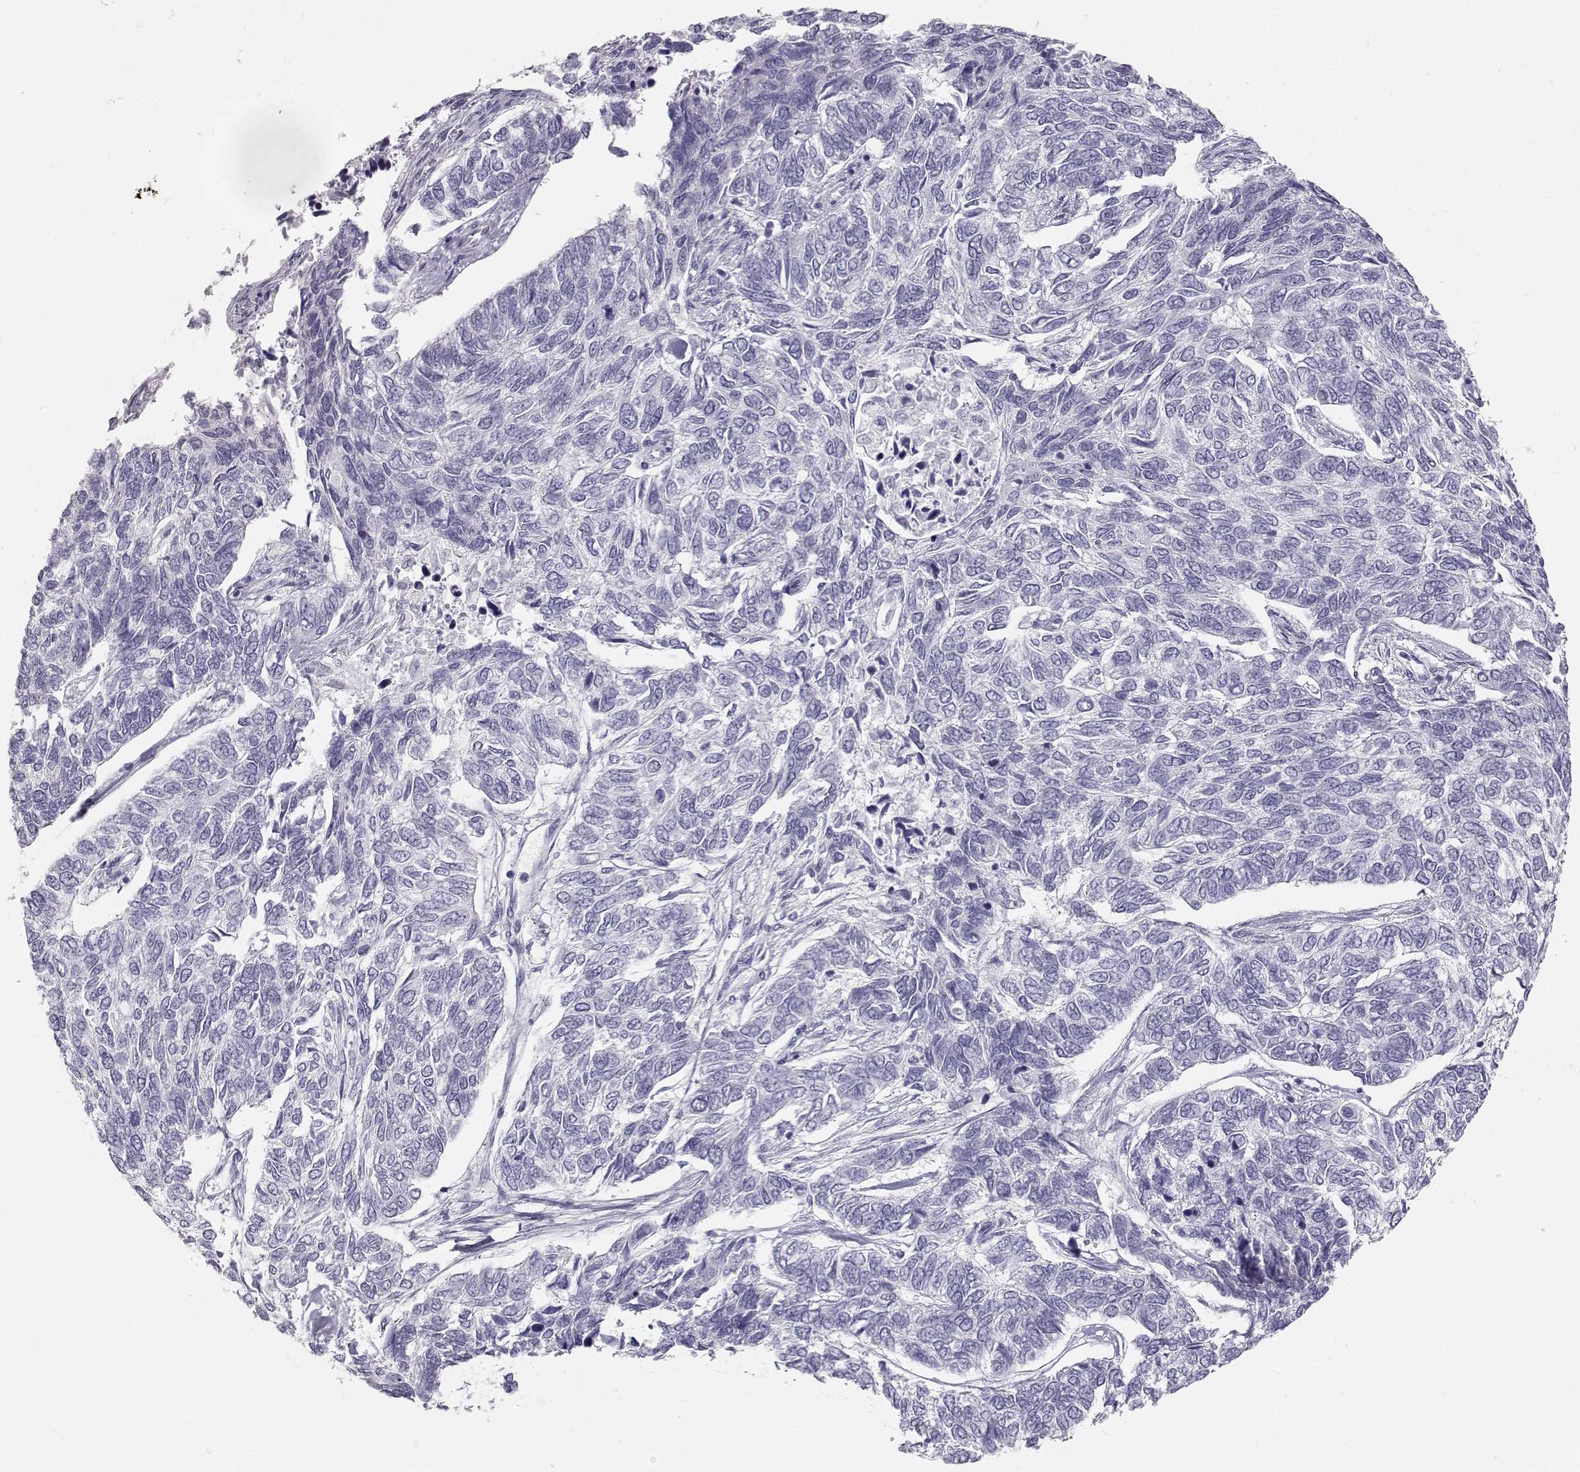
{"staining": {"intensity": "negative", "quantity": "none", "location": "none"}, "tissue": "skin cancer", "cell_type": "Tumor cells", "image_type": "cancer", "snomed": [{"axis": "morphology", "description": "Basal cell carcinoma"}, {"axis": "topography", "description": "Skin"}], "caption": "Immunohistochemistry (IHC) photomicrograph of neoplastic tissue: skin cancer stained with DAB shows no significant protein expression in tumor cells. (DAB (3,3'-diaminobenzidine) IHC visualized using brightfield microscopy, high magnification).", "gene": "LEPR", "patient": {"sex": "female", "age": 65}}